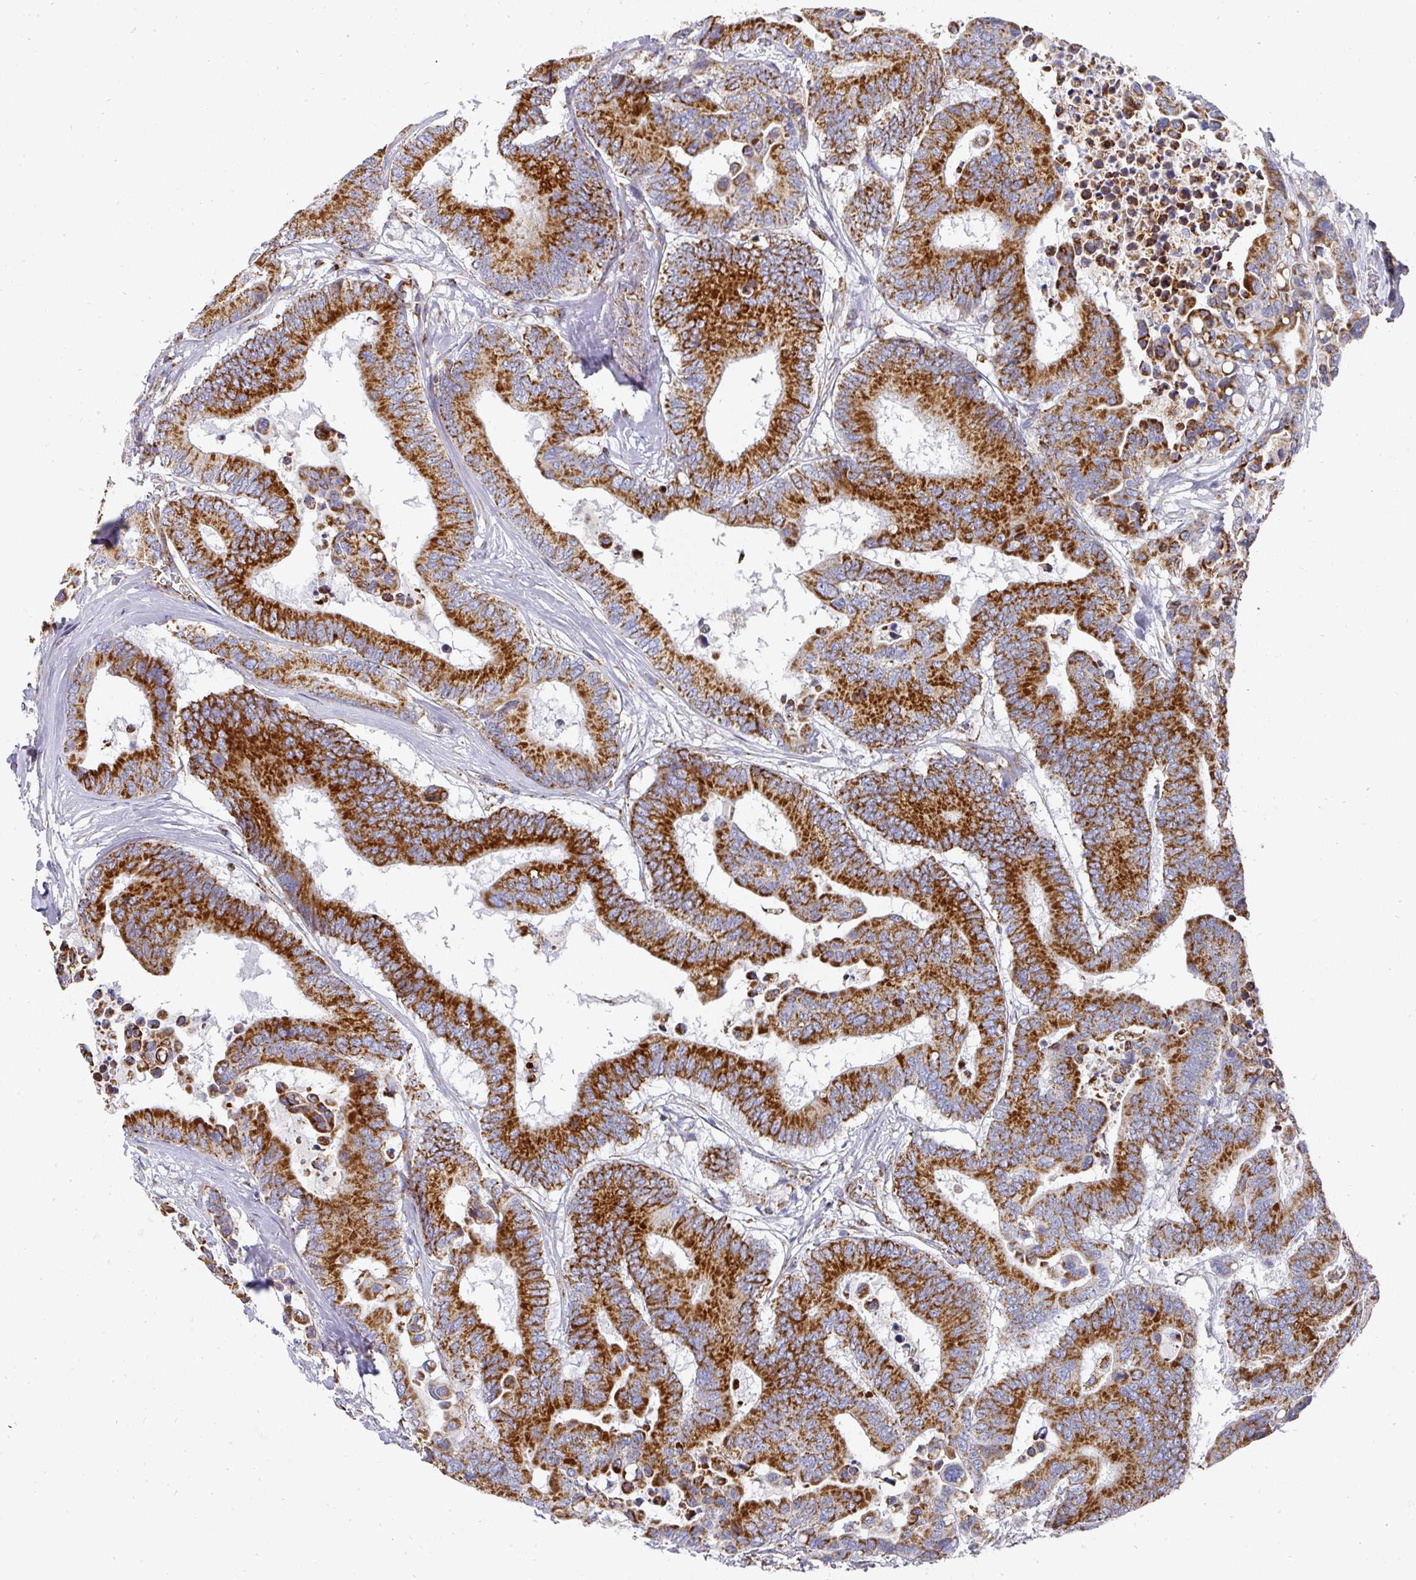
{"staining": {"intensity": "strong", "quantity": ">75%", "location": "cytoplasmic/membranous"}, "tissue": "colorectal cancer", "cell_type": "Tumor cells", "image_type": "cancer", "snomed": [{"axis": "morphology", "description": "Normal tissue, NOS"}, {"axis": "morphology", "description": "Adenocarcinoma, NOS"}, {"axis": "topography", "description": "Colon"}], "caption": "Protein staining shows strong cytoplasmic/membranous expression in about >75% of tumor cells in colorectal adenocarcinoma.", "gene": "UQCRFS1", "patient": {"sex": "male", "age": 82}}